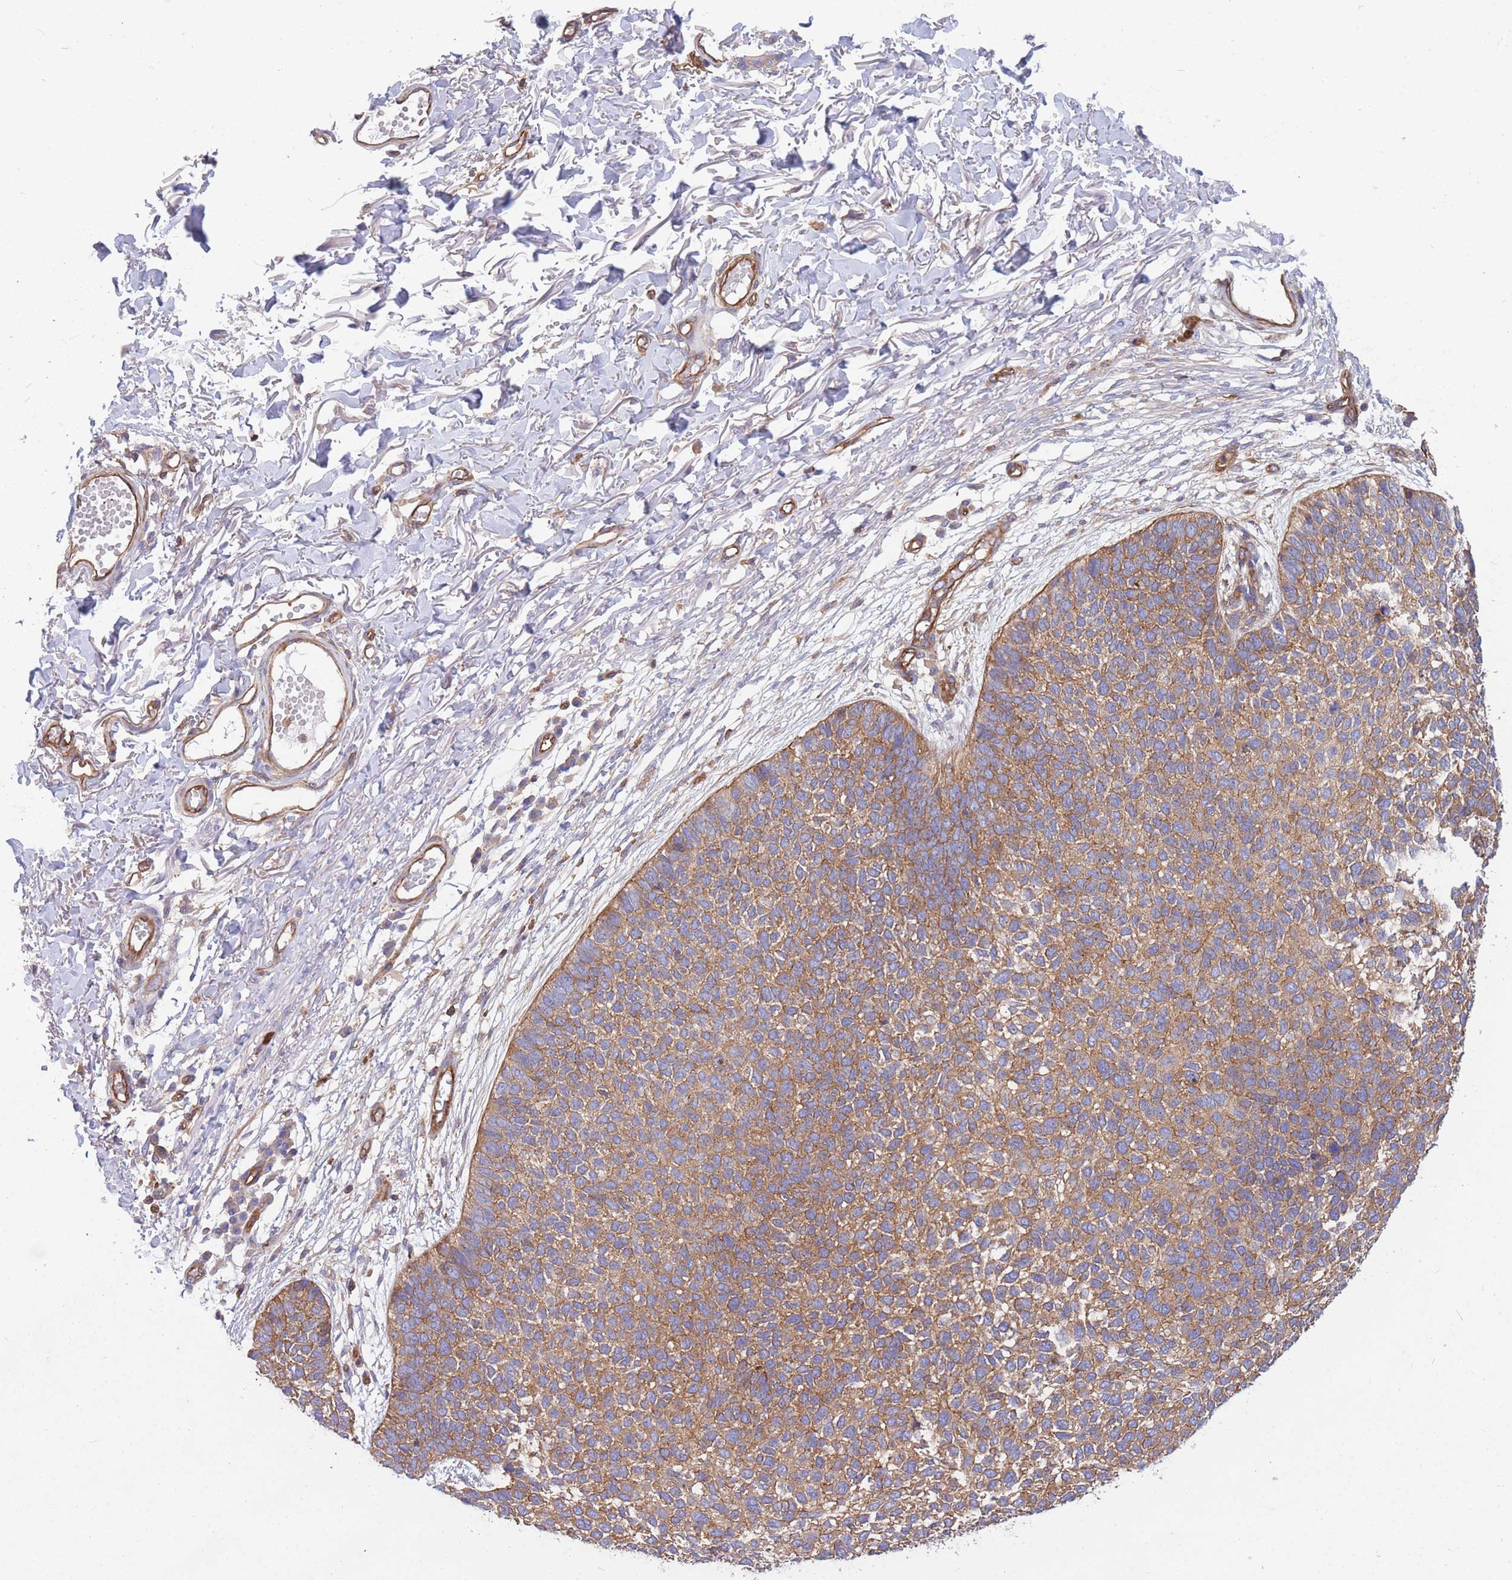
{"staining": {"intensity": "moderate", "quantity": ">75%", "location": "cytoplasmic/membranous"}, "tissue": "skin cancer", "cell_type": "Tumor cells", "image_type": "cancer", "snomed": [{"axis": "morphology", "description": "Basal cell carcinoma"}, {"axis": "topography", "description": "Skin"}], "caption": "A brown stain shows moderate cytoplasmic/membranous staining of a protein in skin cancer (basal cell carcinoma) tumor cells. (DAB (3,3'-diaminobenzidine) = brown stain, brightfield microscopy at high magnification).", "gene": "GGA1", "patient": {"sex": "female", "age": 84}}